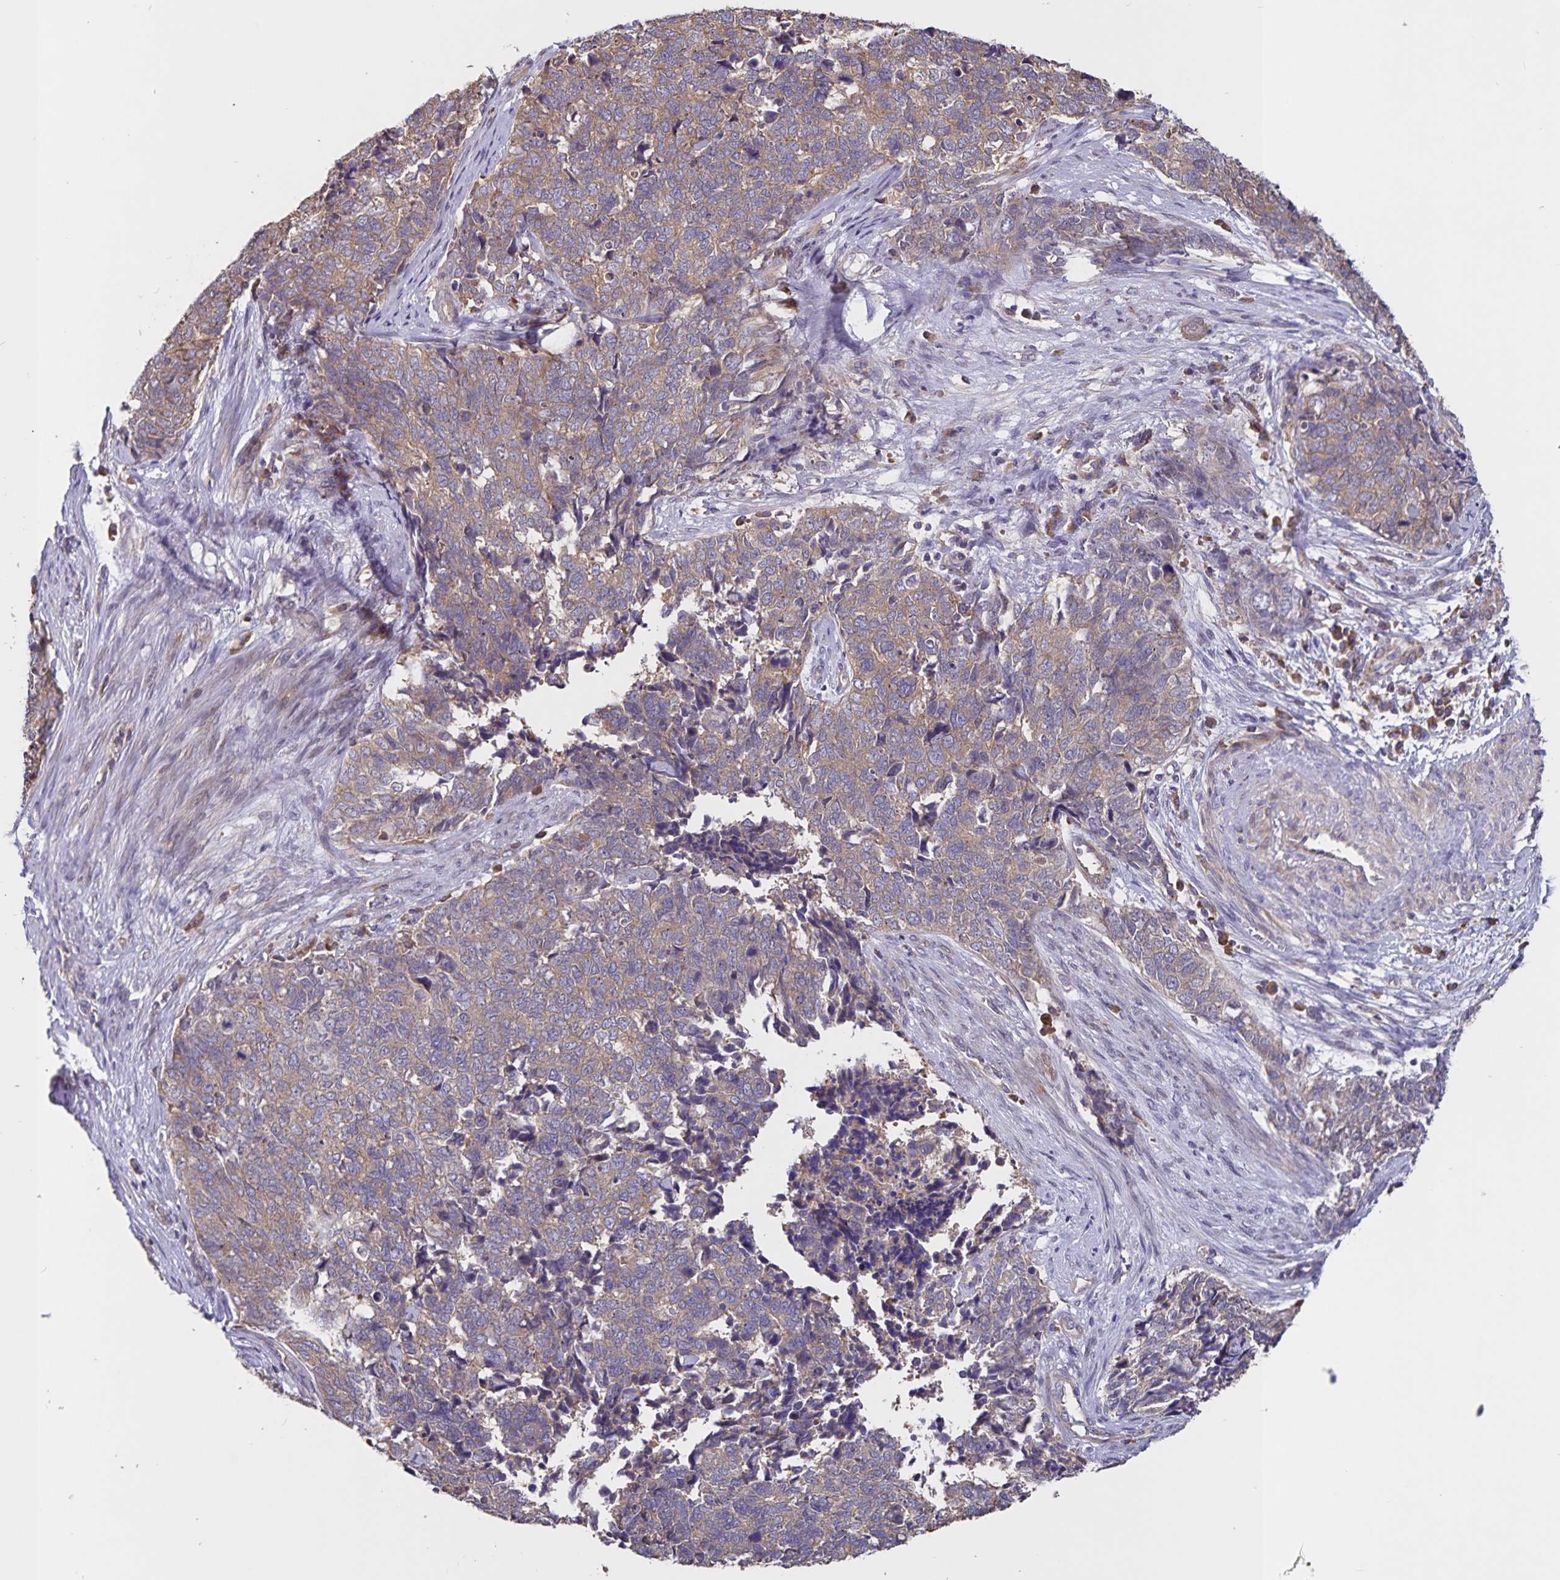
{"staining": {"intensity": "weak", "quantity": ">75%", "location": "cytoplasmic/membranous"}, "tissue": "cervical cancer", "cell_type": "Tumor cells", "image_type": "cancer", "snomed": [{"axis": "morphology", "description": "Adenocarcinoma, NOS"}, {"axis": "topography", "description": "Cervix"}], "caption": "An image showing weak cytoplasmic/membranous expression in approximately >75% of tumor cells in cervical adenocarcinoma, as visualized by brown immunohistochemical staining.", "gene": "FBXL16", "patient": {"sex": "female", "age": 63}}